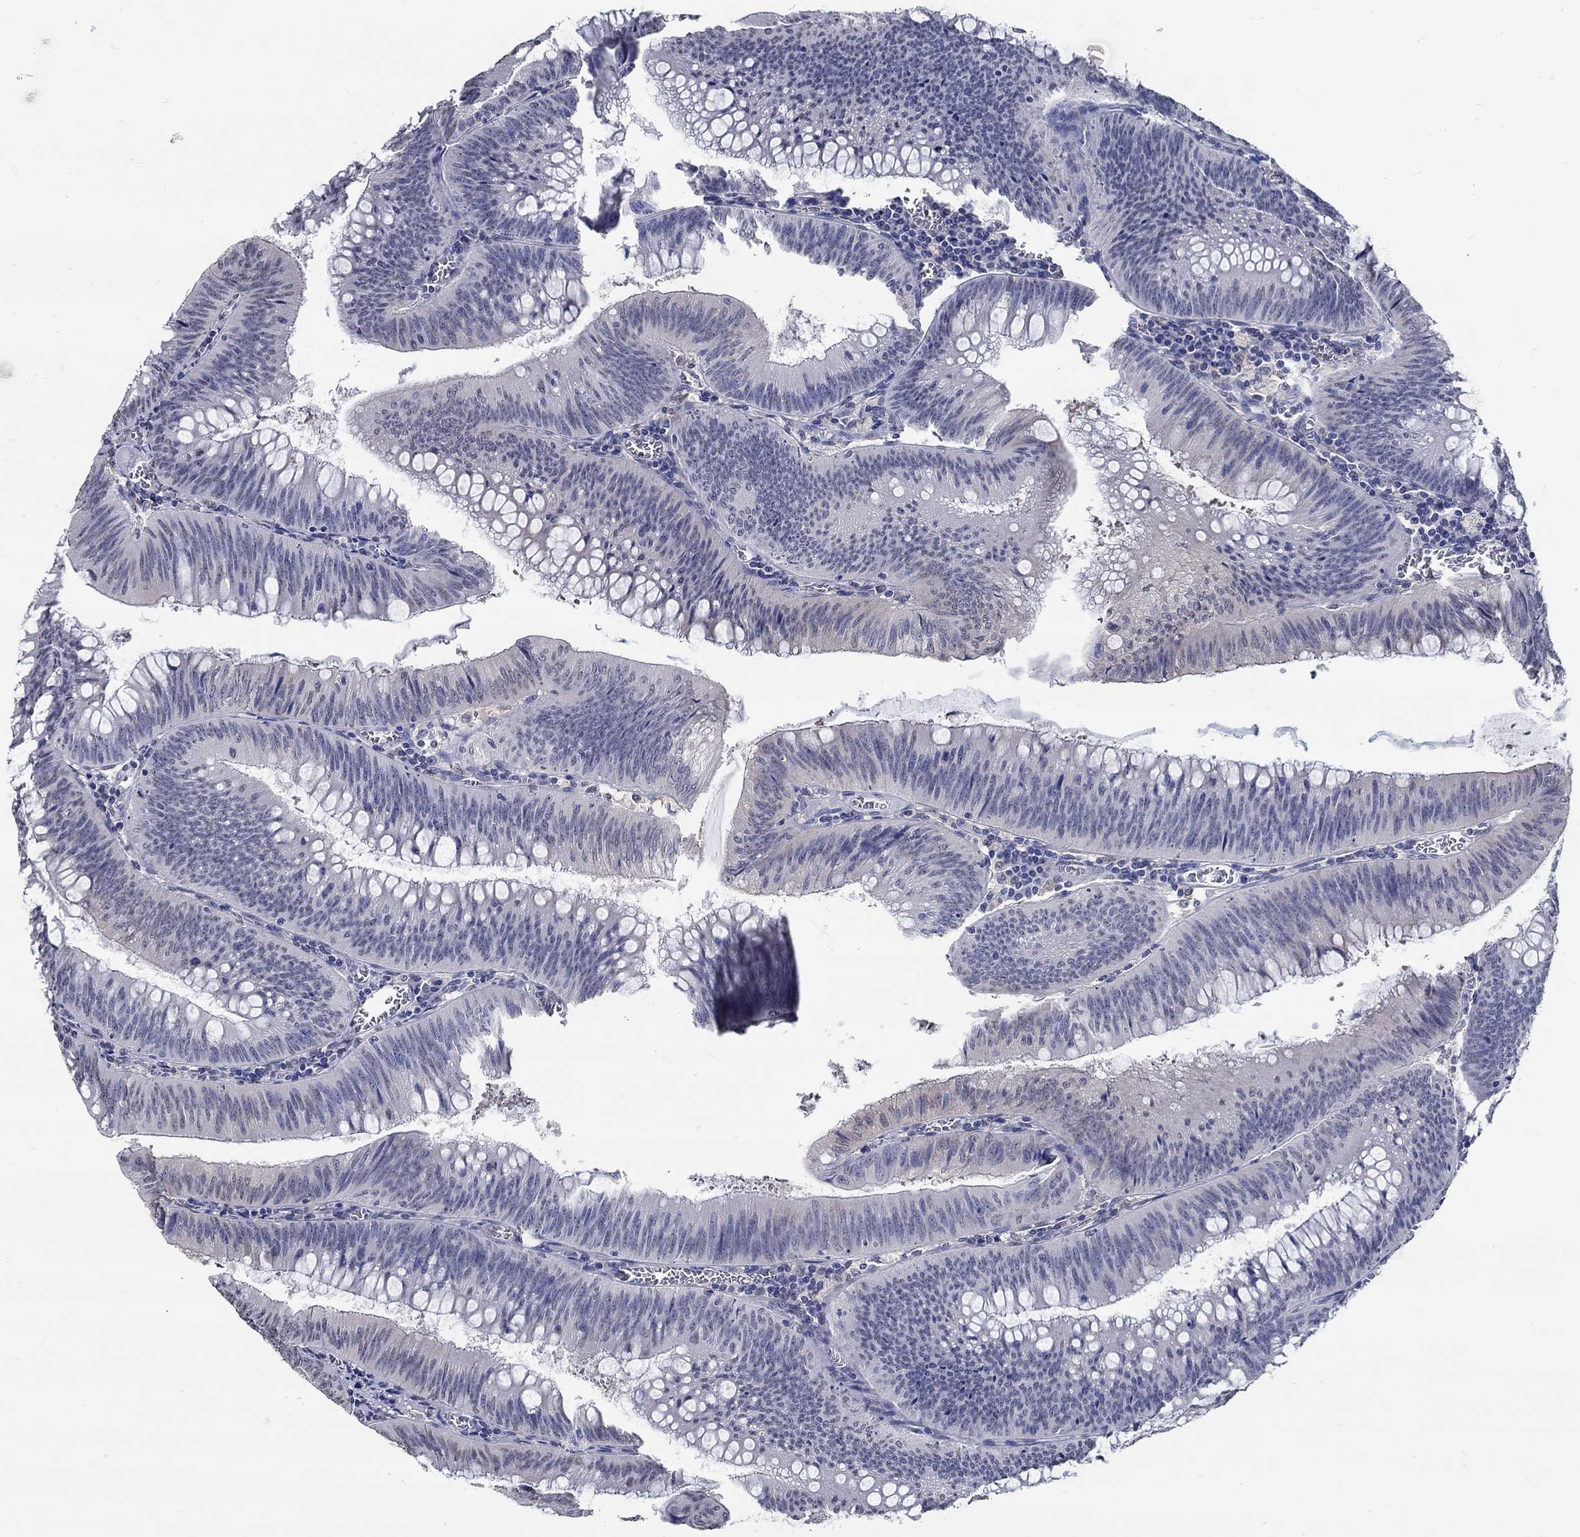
{"staining": {"intensity": "negative", "quantity": "none", "location": "none"}, "tissue": "colorectal cancer", "cell_type": "Tumor cells", "image_type": "cancer", "snomed": [{"axis": "morphology", "description": "Adenocarcinoma, NOS"}, {"axis": "topography", "description": "Rectum"}], "caption": "Photomicrograph shows no protein positivity in tumor cells of colorectal cancer (adenocarcinoma) tissue.", "gene": "PDE1B", "patient": {"sex": "female", "age": 72}}